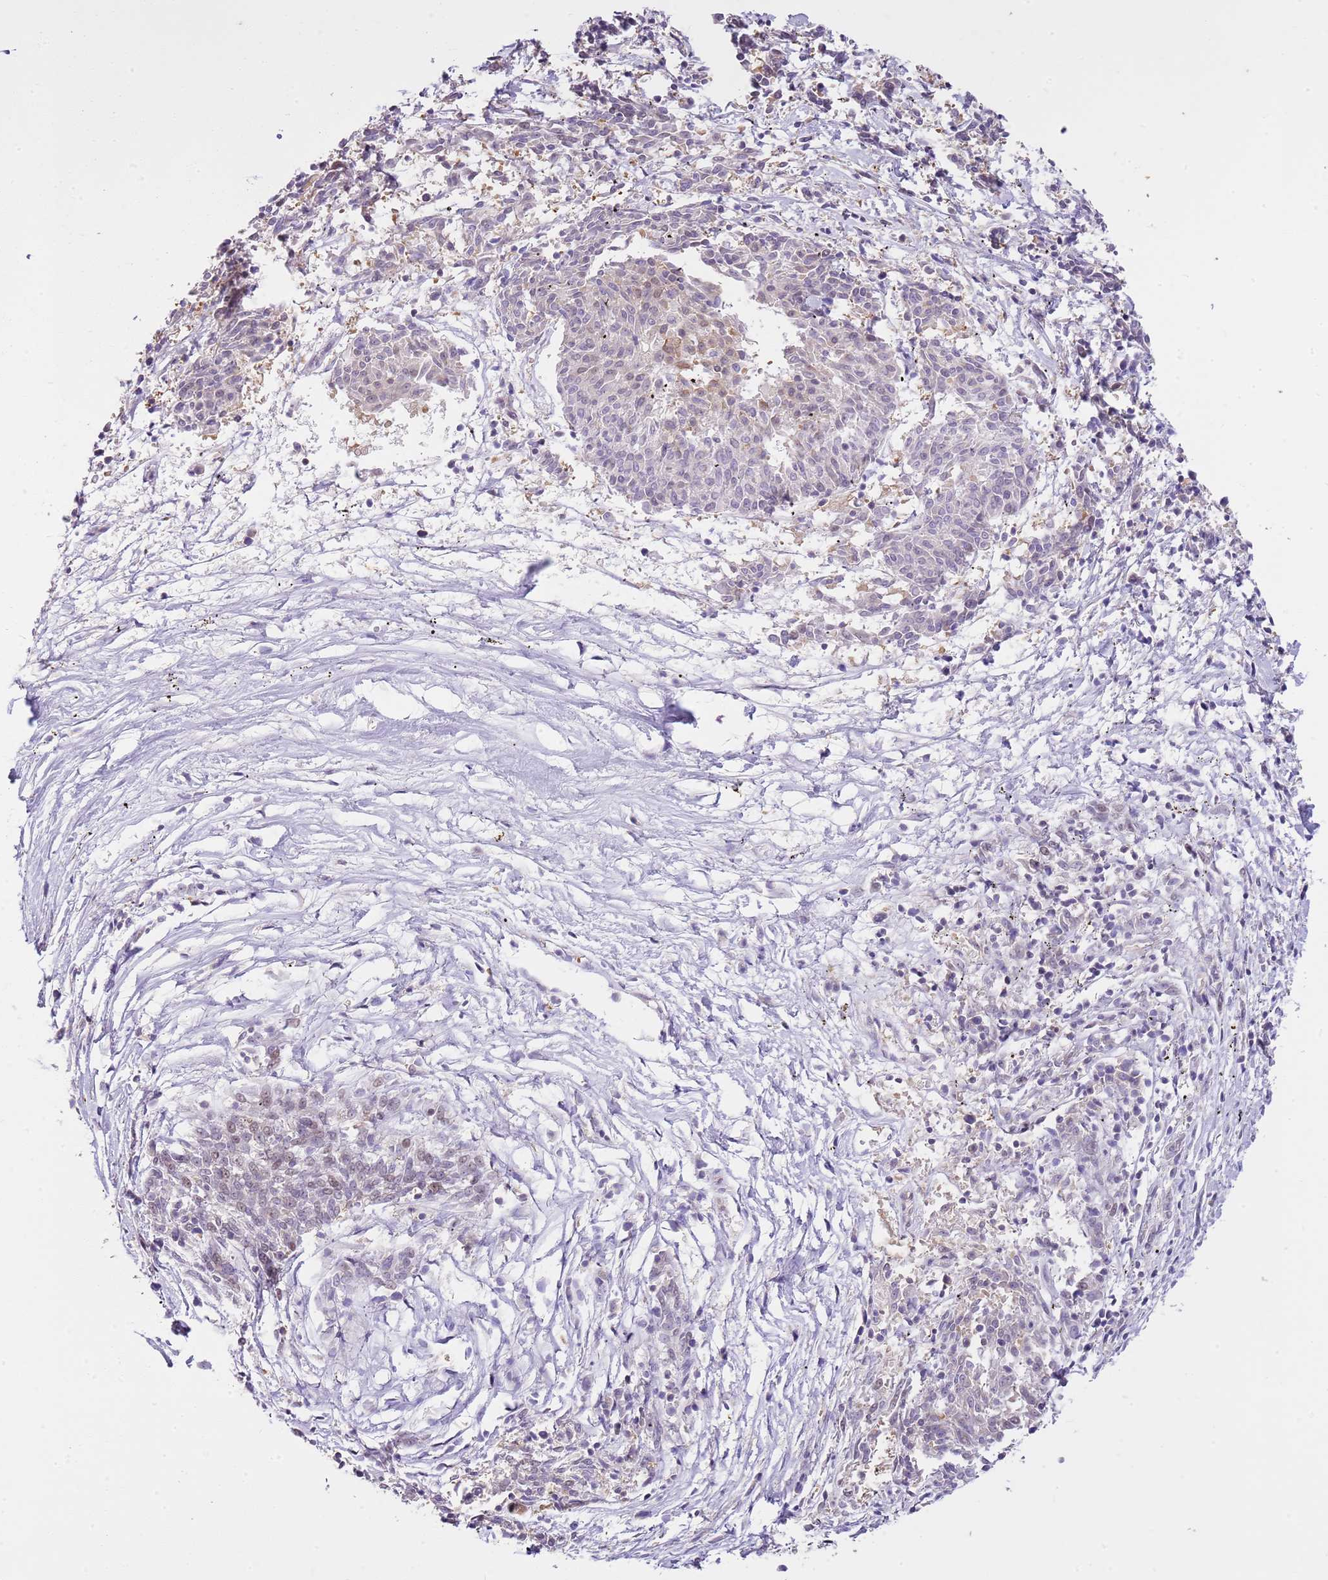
{"staining": {"intensity": "negative", "quantity": "none", "location": "none"}, "tissue": "melanoma", "cell_type": "Tumor cells", "image_type": "cancer", "snomed": [{"axis": "morphology", "description": "Malignant melanoma, NOS"}, {"axis": "topography", "description": "Skin"}], "caption": "The image shows no staining of tumor cells in malignant melanoma.", "gene": "RFK", "patient": {"sex": "female", "age": 72}}